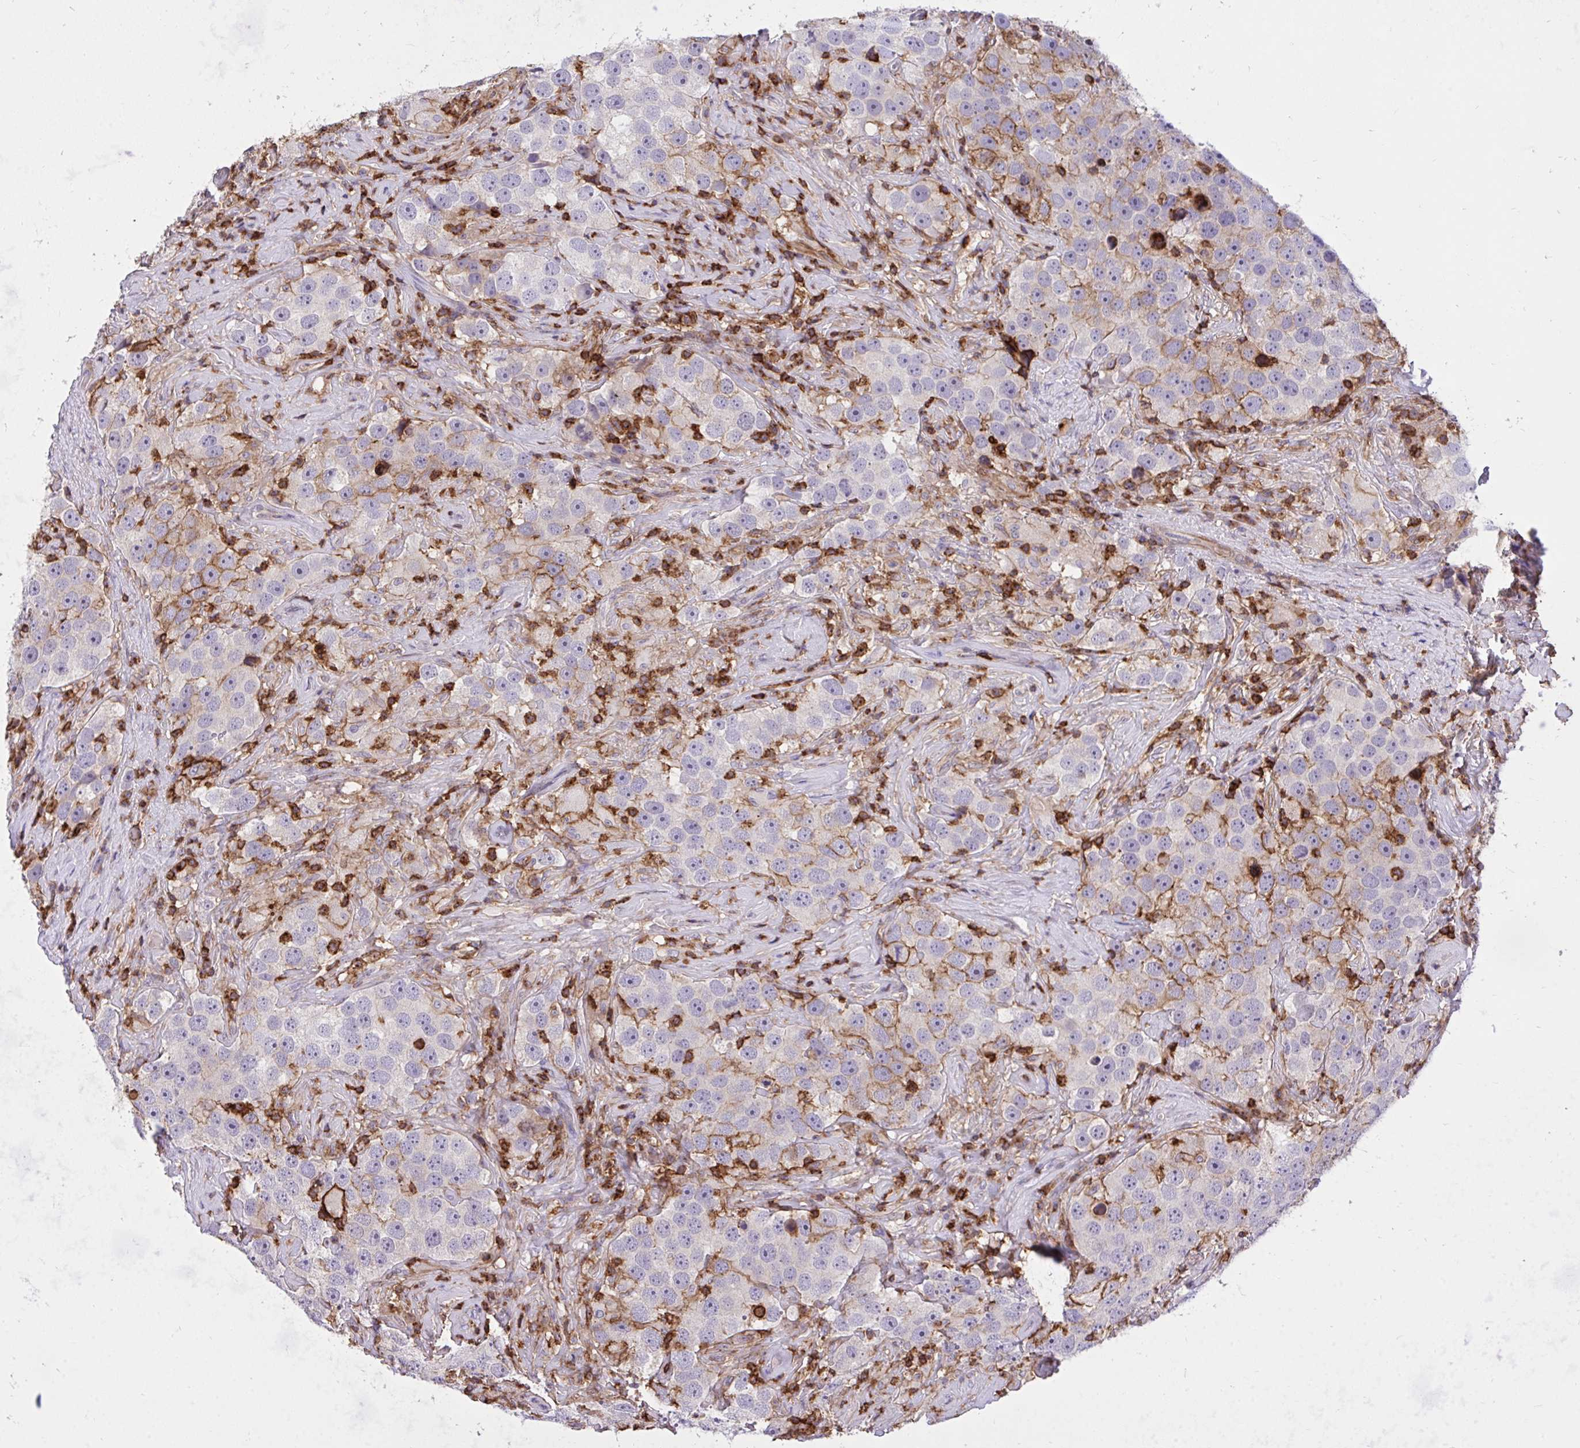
{"staining": {"intensity": "negative", "quantity": "none", "location": "none"}, "tissue": "testis cancer", "cell_type": "Tumor cells", "image_type": "cancer", "snomed": [{"axis": "morphology", "description": "Seminoma, NOS"}, {"axis": "topography", "description": "Testis"}], "caption": "This is an IHC photomicrograph of human testis seminoma. There is no positivity in tumor cells.", "gene": "ERI1", "patient": {"sex": "male", "age": 49}}